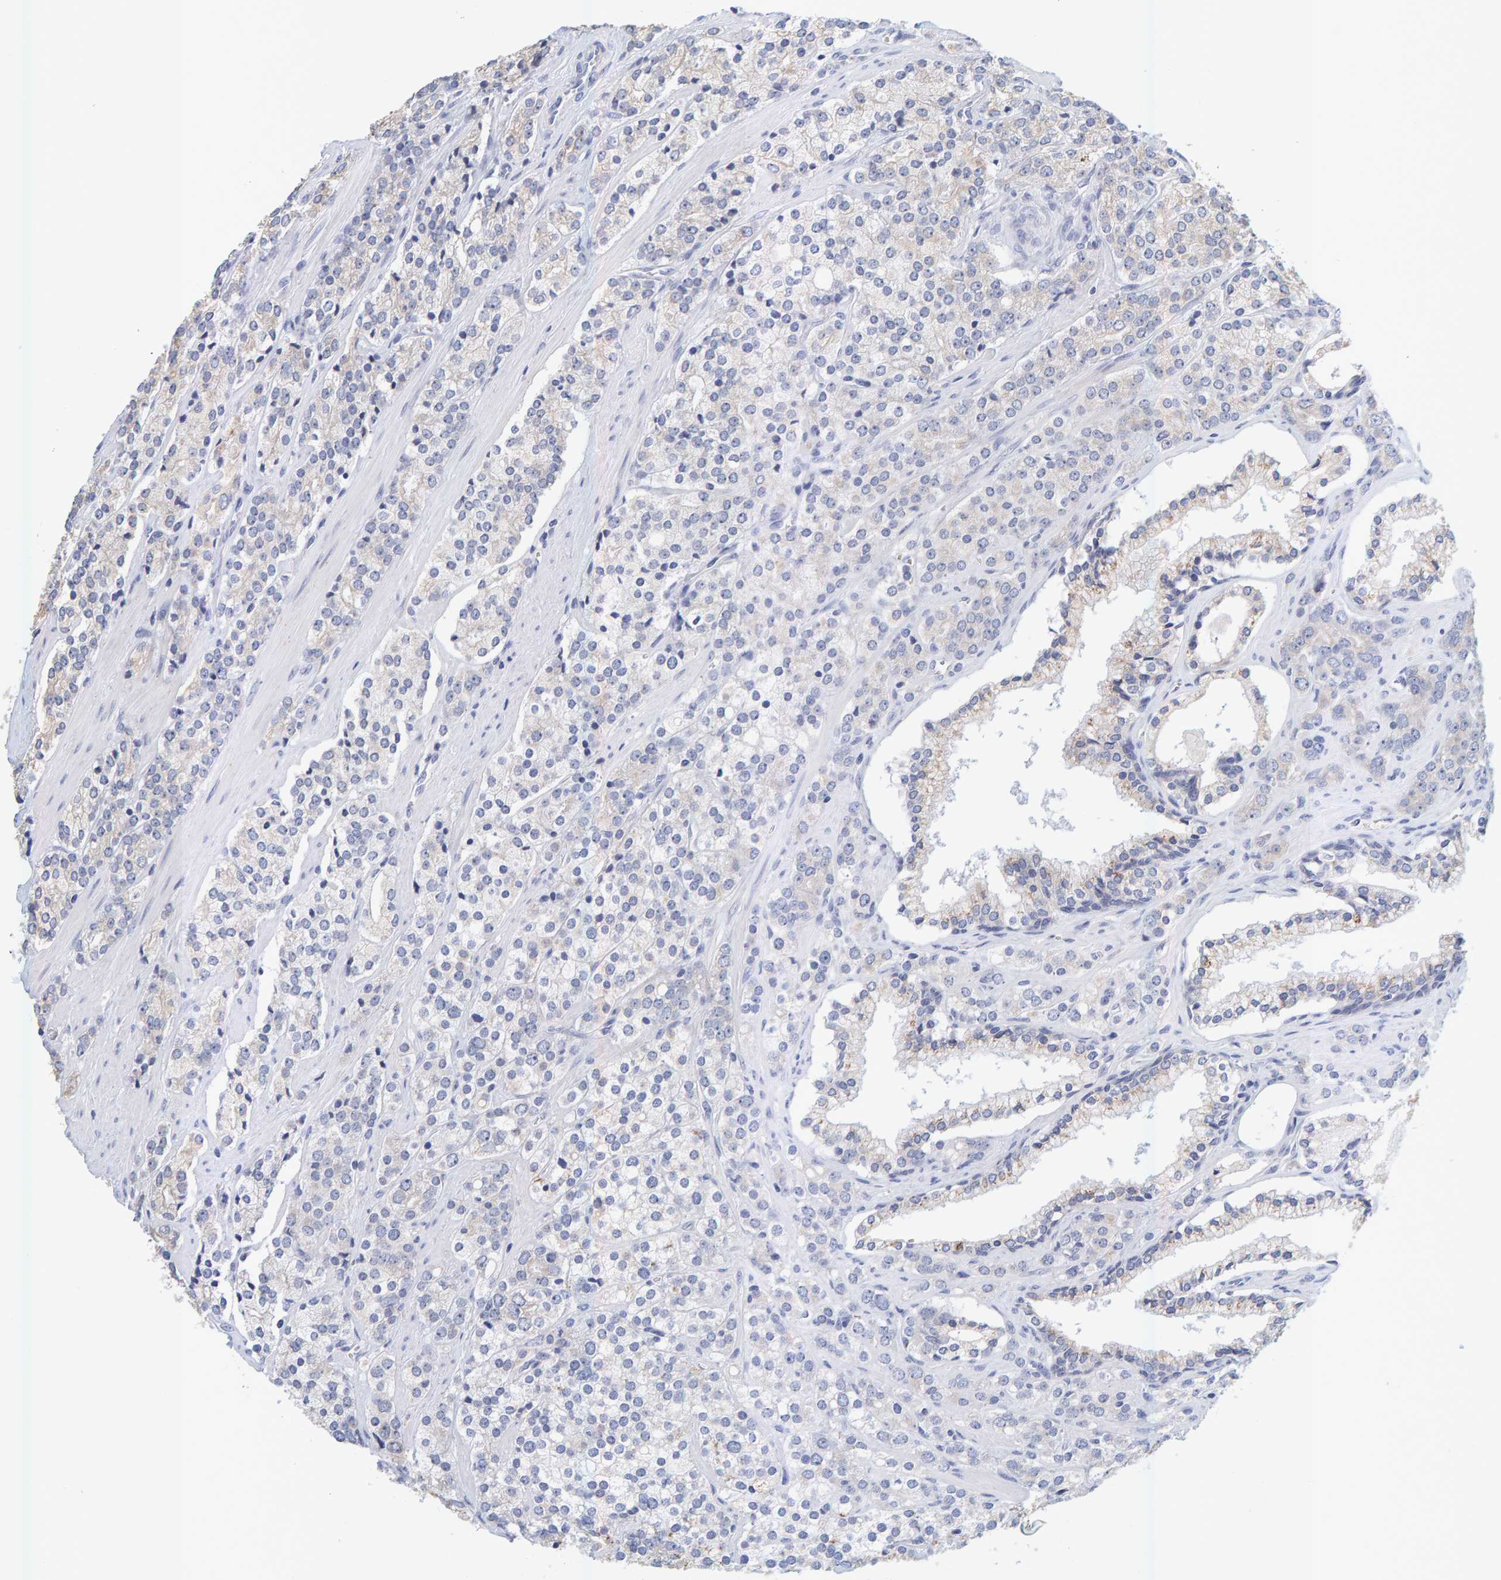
{"staining": {"intensity": "negative", "quantity": "none", "location": "none"}, "tissue": "prostate cancer", "cell_type": "Tumor cells", "image_type": "cancer", "snomed": [{"axis": "morphology", "description": "Adenocarcinoma, High grade"}, {"axis": "topography", "description": "Prostate"}], "caption": "Prostate adenocarcinoma (high-grade) was stained to show a protein in brown. There is no significant positivity in tumor cells. The staining is performed using DAB (3,3'-diaminobenzidine) brown chromogen with nuclei counter-stained in using hematoxylin.", "gene": "SGPL1", "patient": {"sex": "male", "age": 71}}